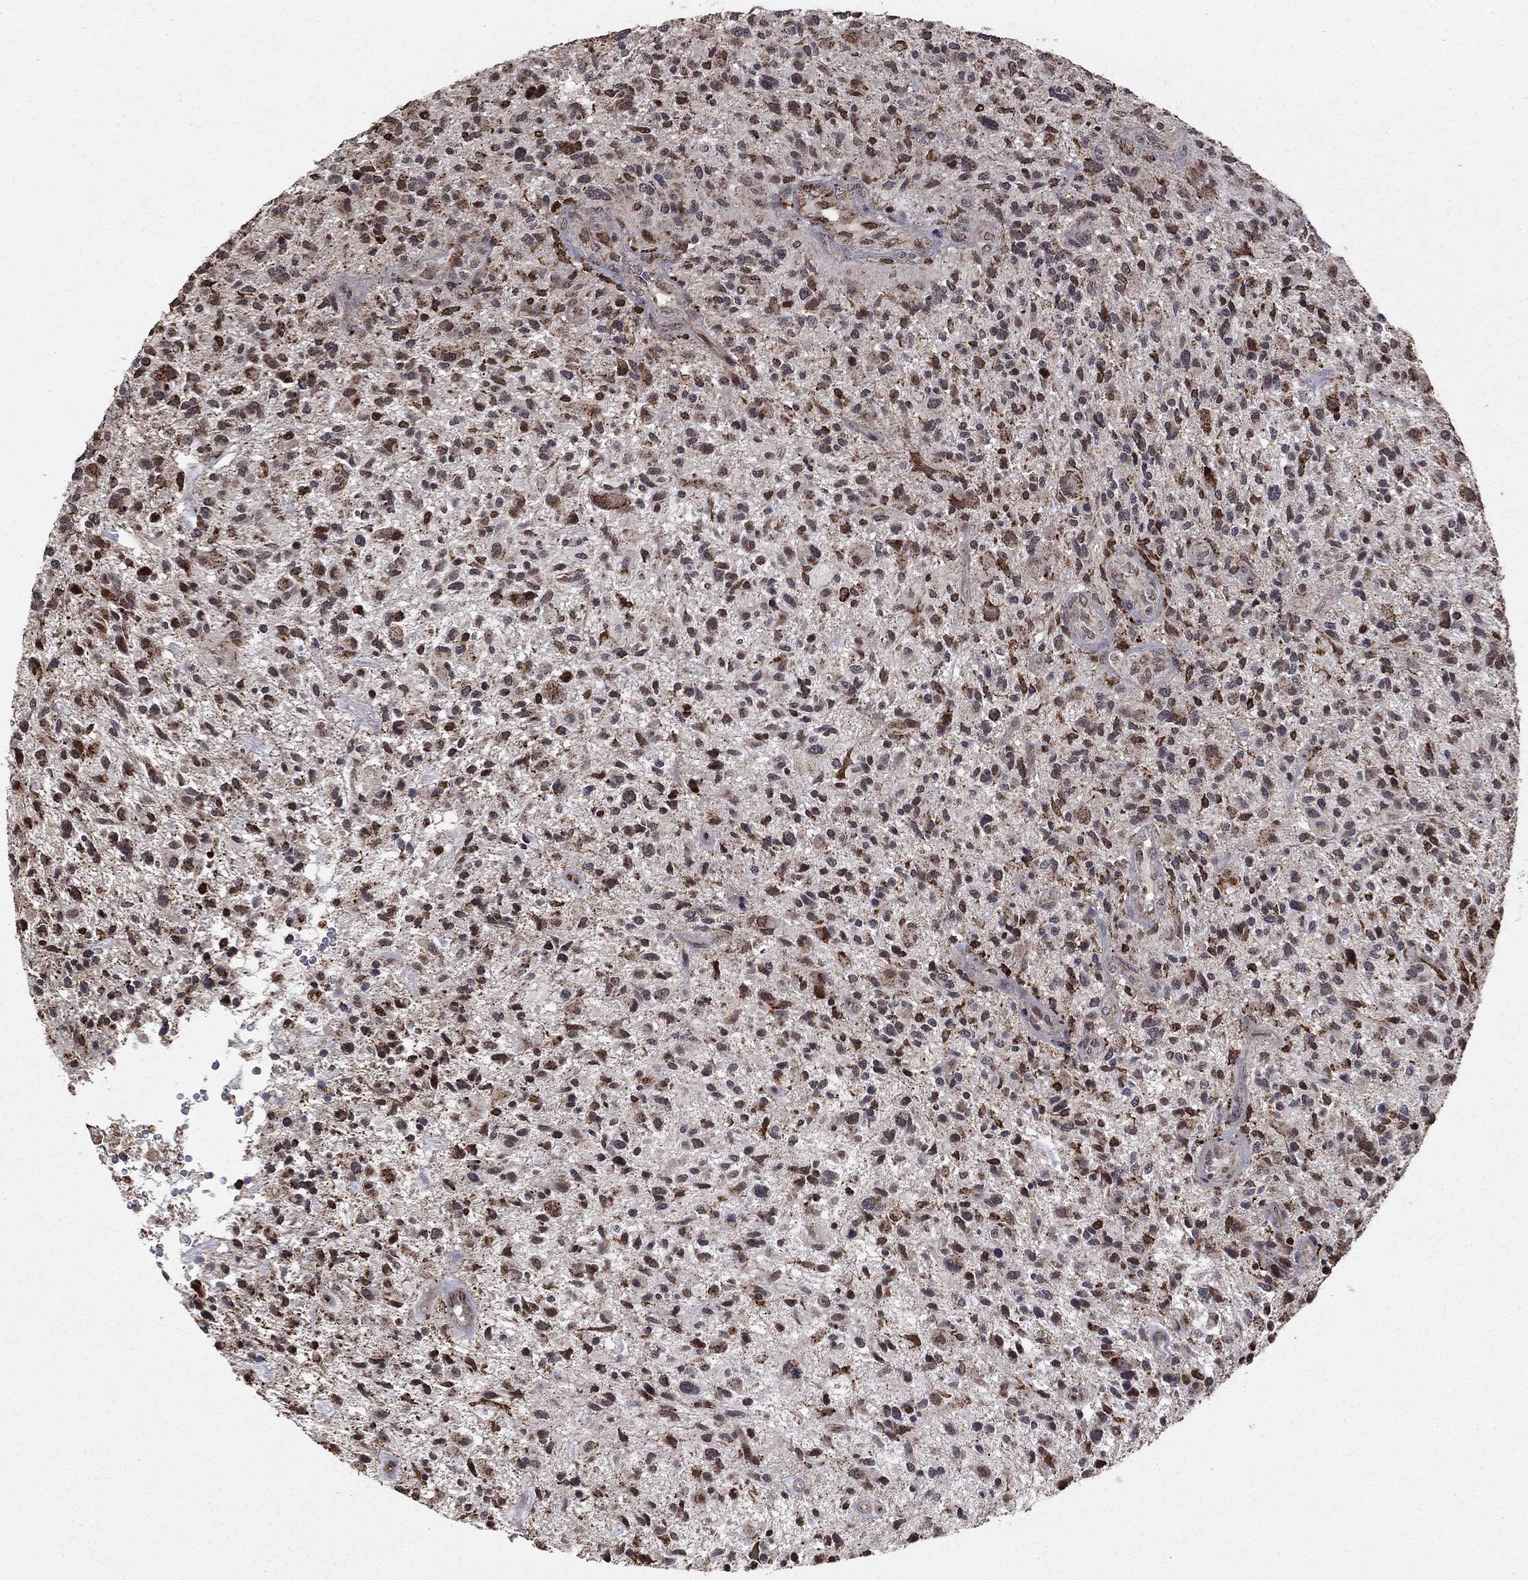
{"staining": {"intensity": "strong", "quantity": "<25%", "location": "cytoplasmic/membranous,nuclear"}, "tissue": "glioma", "cell_type": "Tumor cells", "image_type": "cancer", "snomed": [{"axis": "morphology", "description": "Glioma, malignant, High grade"}, {"axis": "topography", "description": "Brain"}], "caption": "IHC histopathology image of neoplastic tissue: malignant high-grade glioma stained using immunohistochemistry (IHC) exhibits medium levels of strong protein expression localized specifically in the cytoplasmic/membranous and nuclear of tumor cells, appearing as a cytoplasmic/membranous and nuclear brown color.", "gene": "ACOT13", "patient": {"sex": "male", "age": 47}}